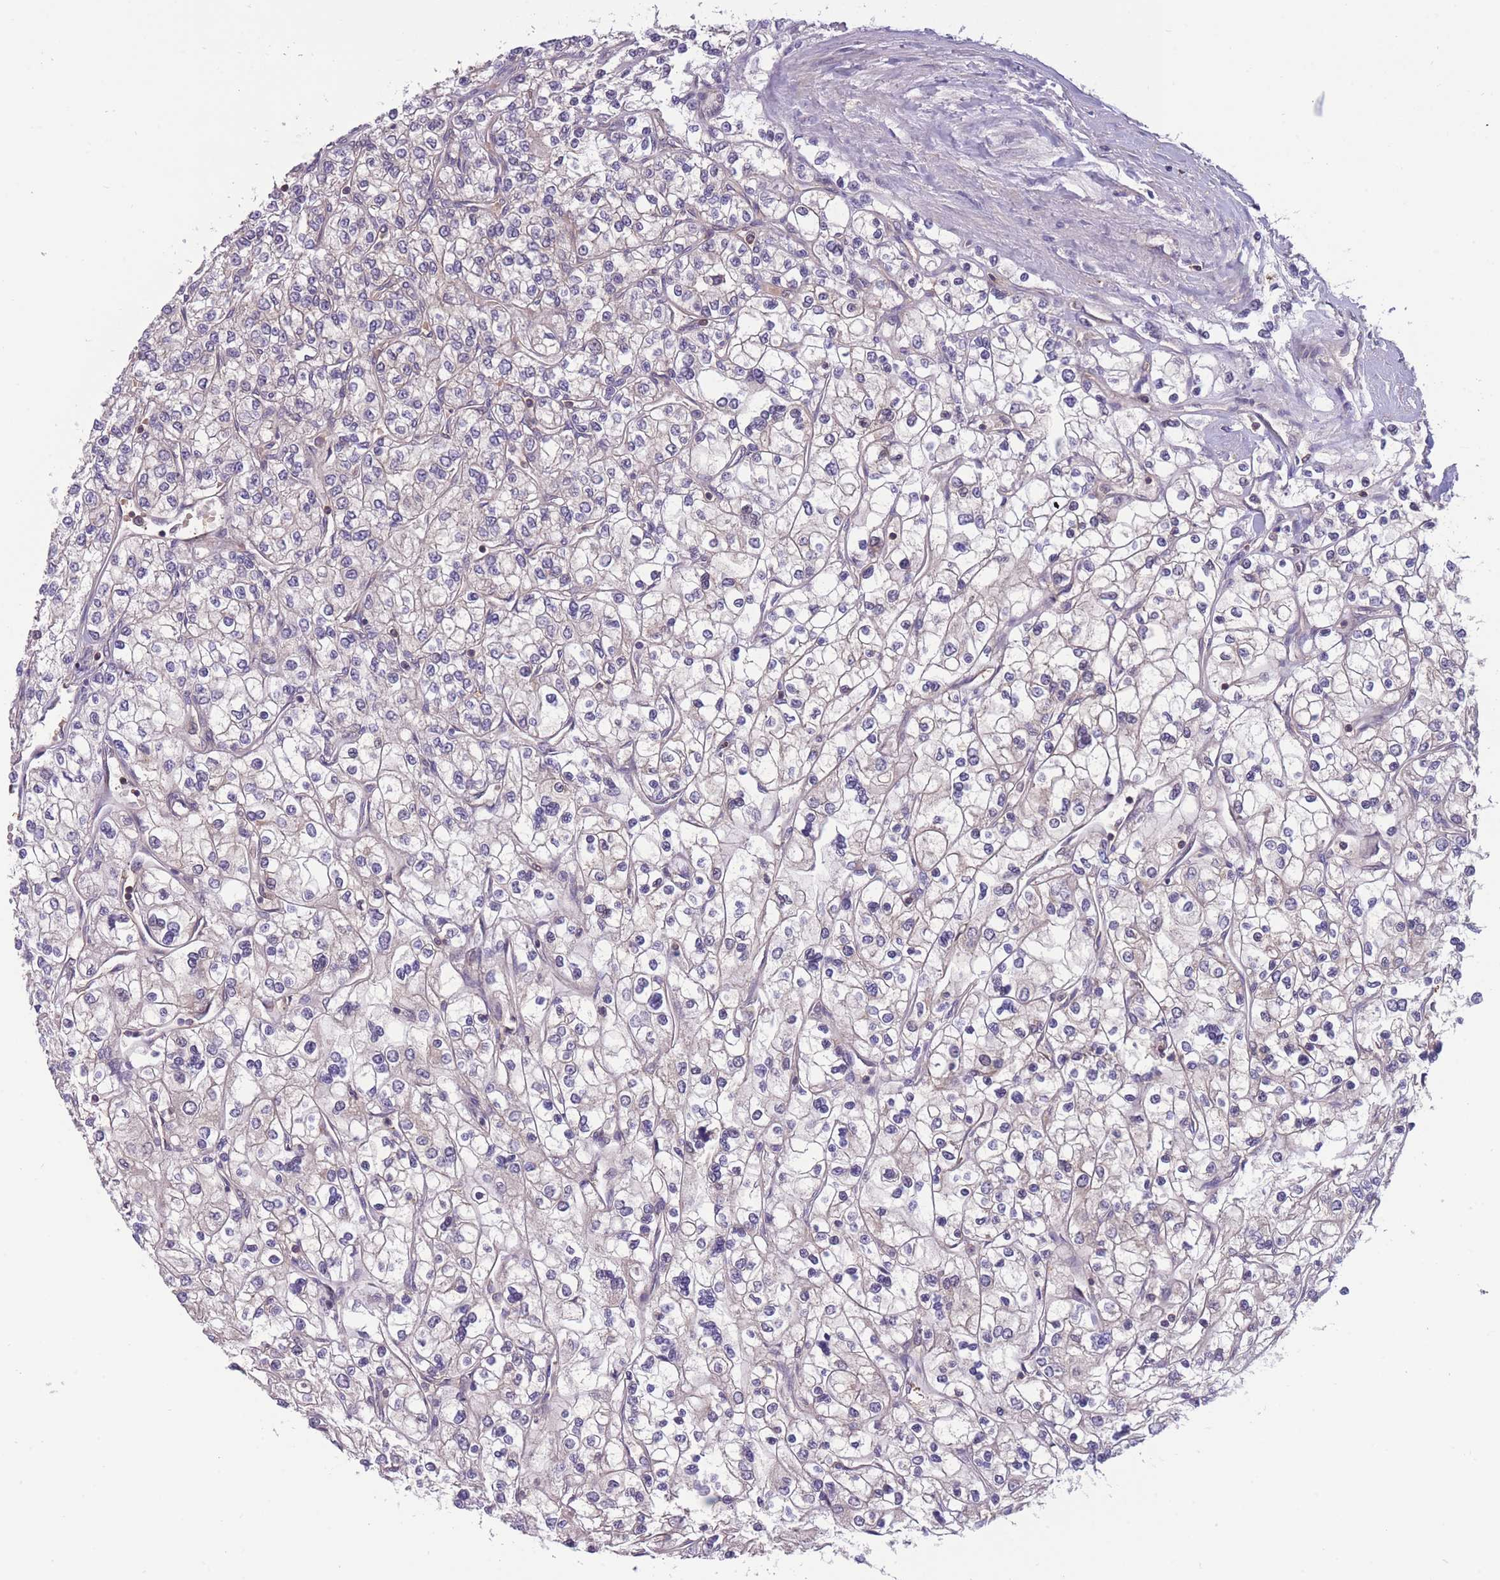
{"staining": {"intensity": "negative", "quantity": "none", "location": "none"}, "tissue": "renal cancer", "cell_type": "Tumor cells", "image_type": "cancer", "snomed": [{"axis": "morphology", "description": "Adenocarcinoma, NOS"}, {"axis": "topography", "description": "Kidney"}], "caption": "Renal adenocarcinoma was stained to show a protein in brown. There is no significant expression in tumor cells.", "gene": "UBE2N", "patient": {"sex": "male", "age": 80}}